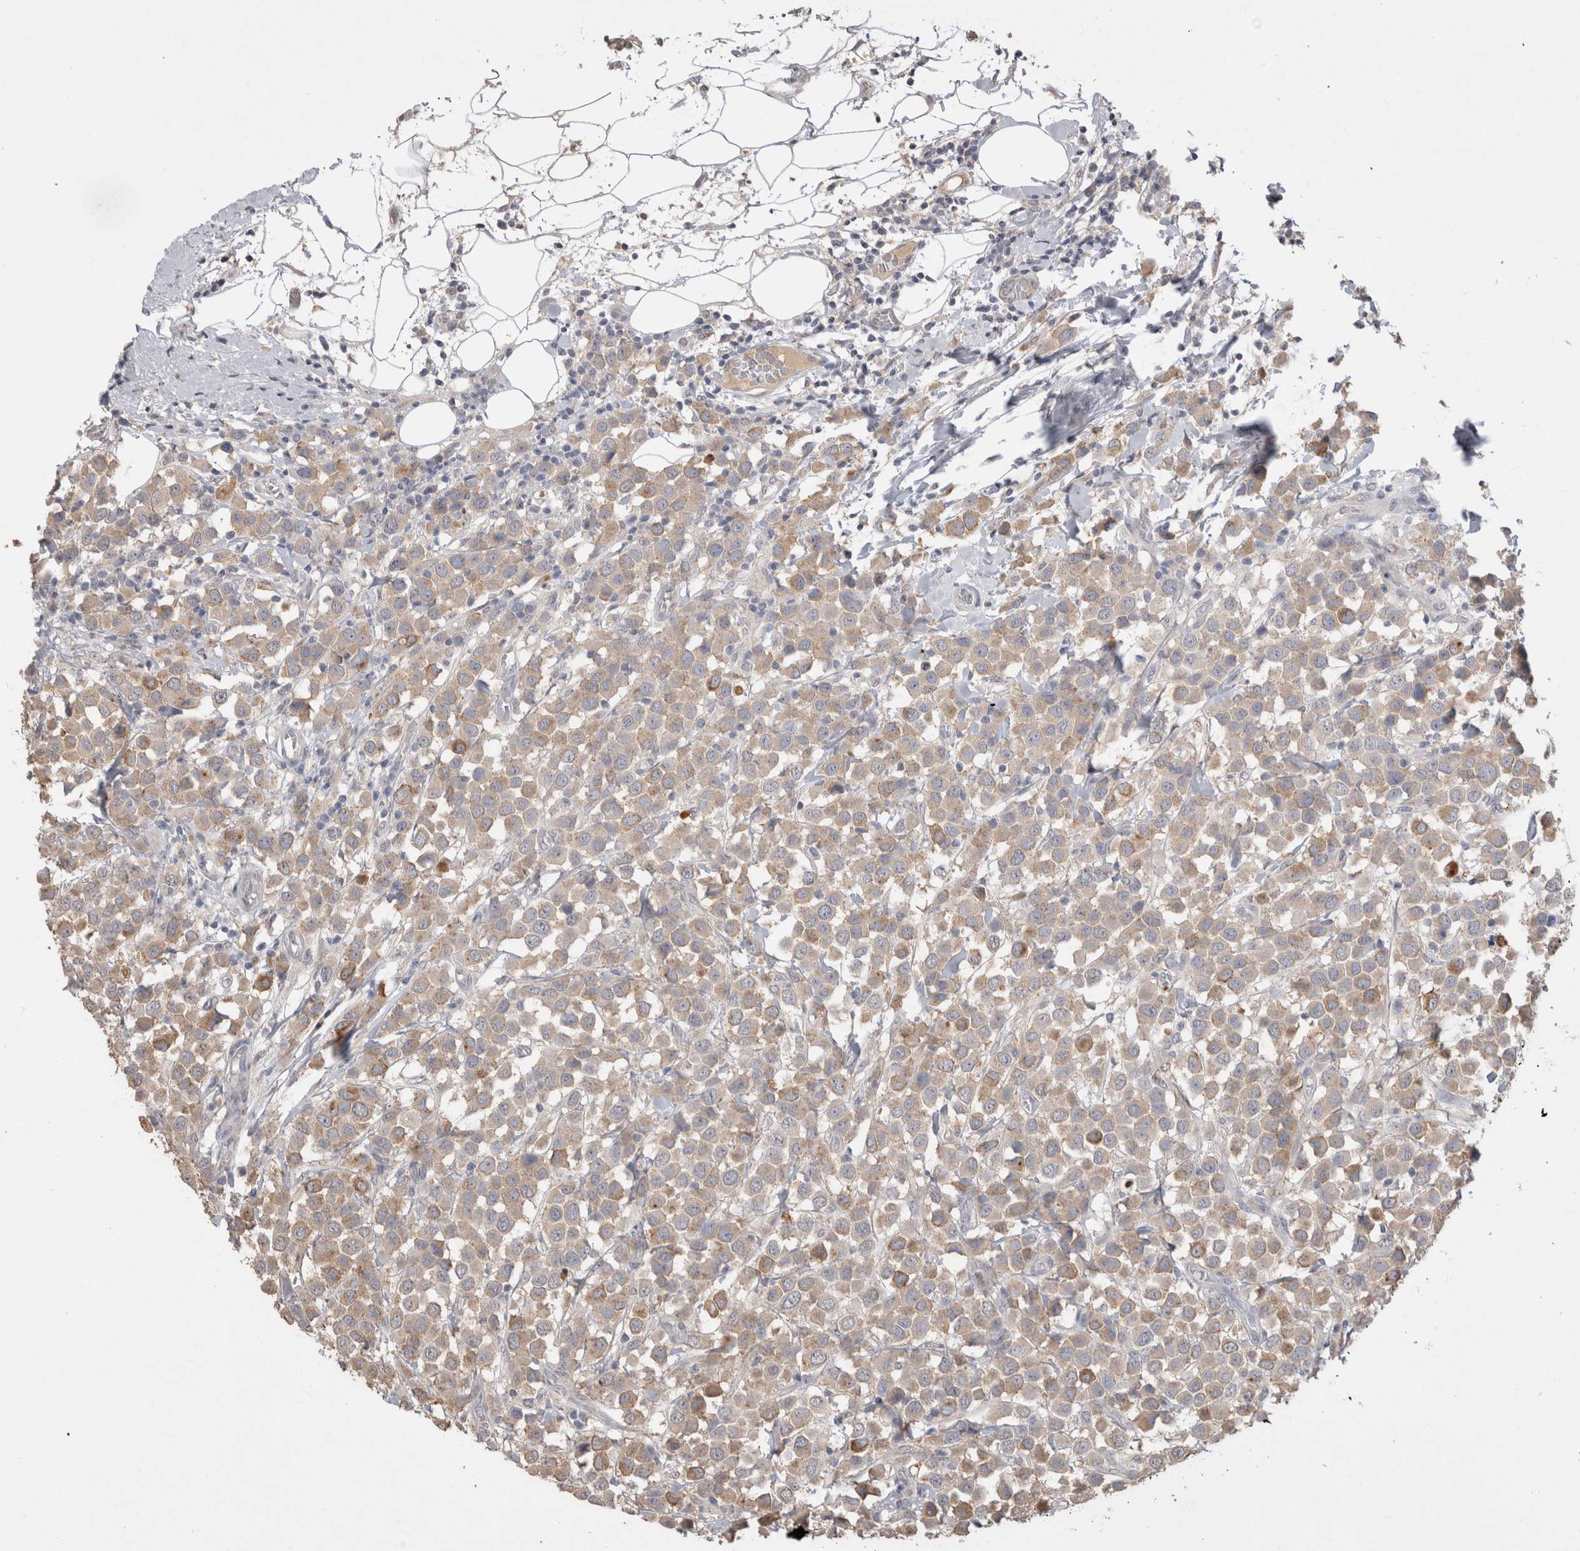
{"staining": {"intensity": "weak", "quantity": ">75%", "location": "cytoplasmic/membranous"}, "tissue": "breast cancer", "cell_type": "Tumor cells", "image_type": "cancer", "snomed": [{"axis": "morphology", "description": "Duct carcinoma"}, {"axis": "topography", "description": "Breast"}], "caption": "Human breast invasive ductal carcinoma stained with a brown dye demonstrates weak cytoplasmic/membranous positive positivity in about >75% of tumor cells.", "gene": "NAALADL2", "patient": {"sex": "female", "age": 61}}